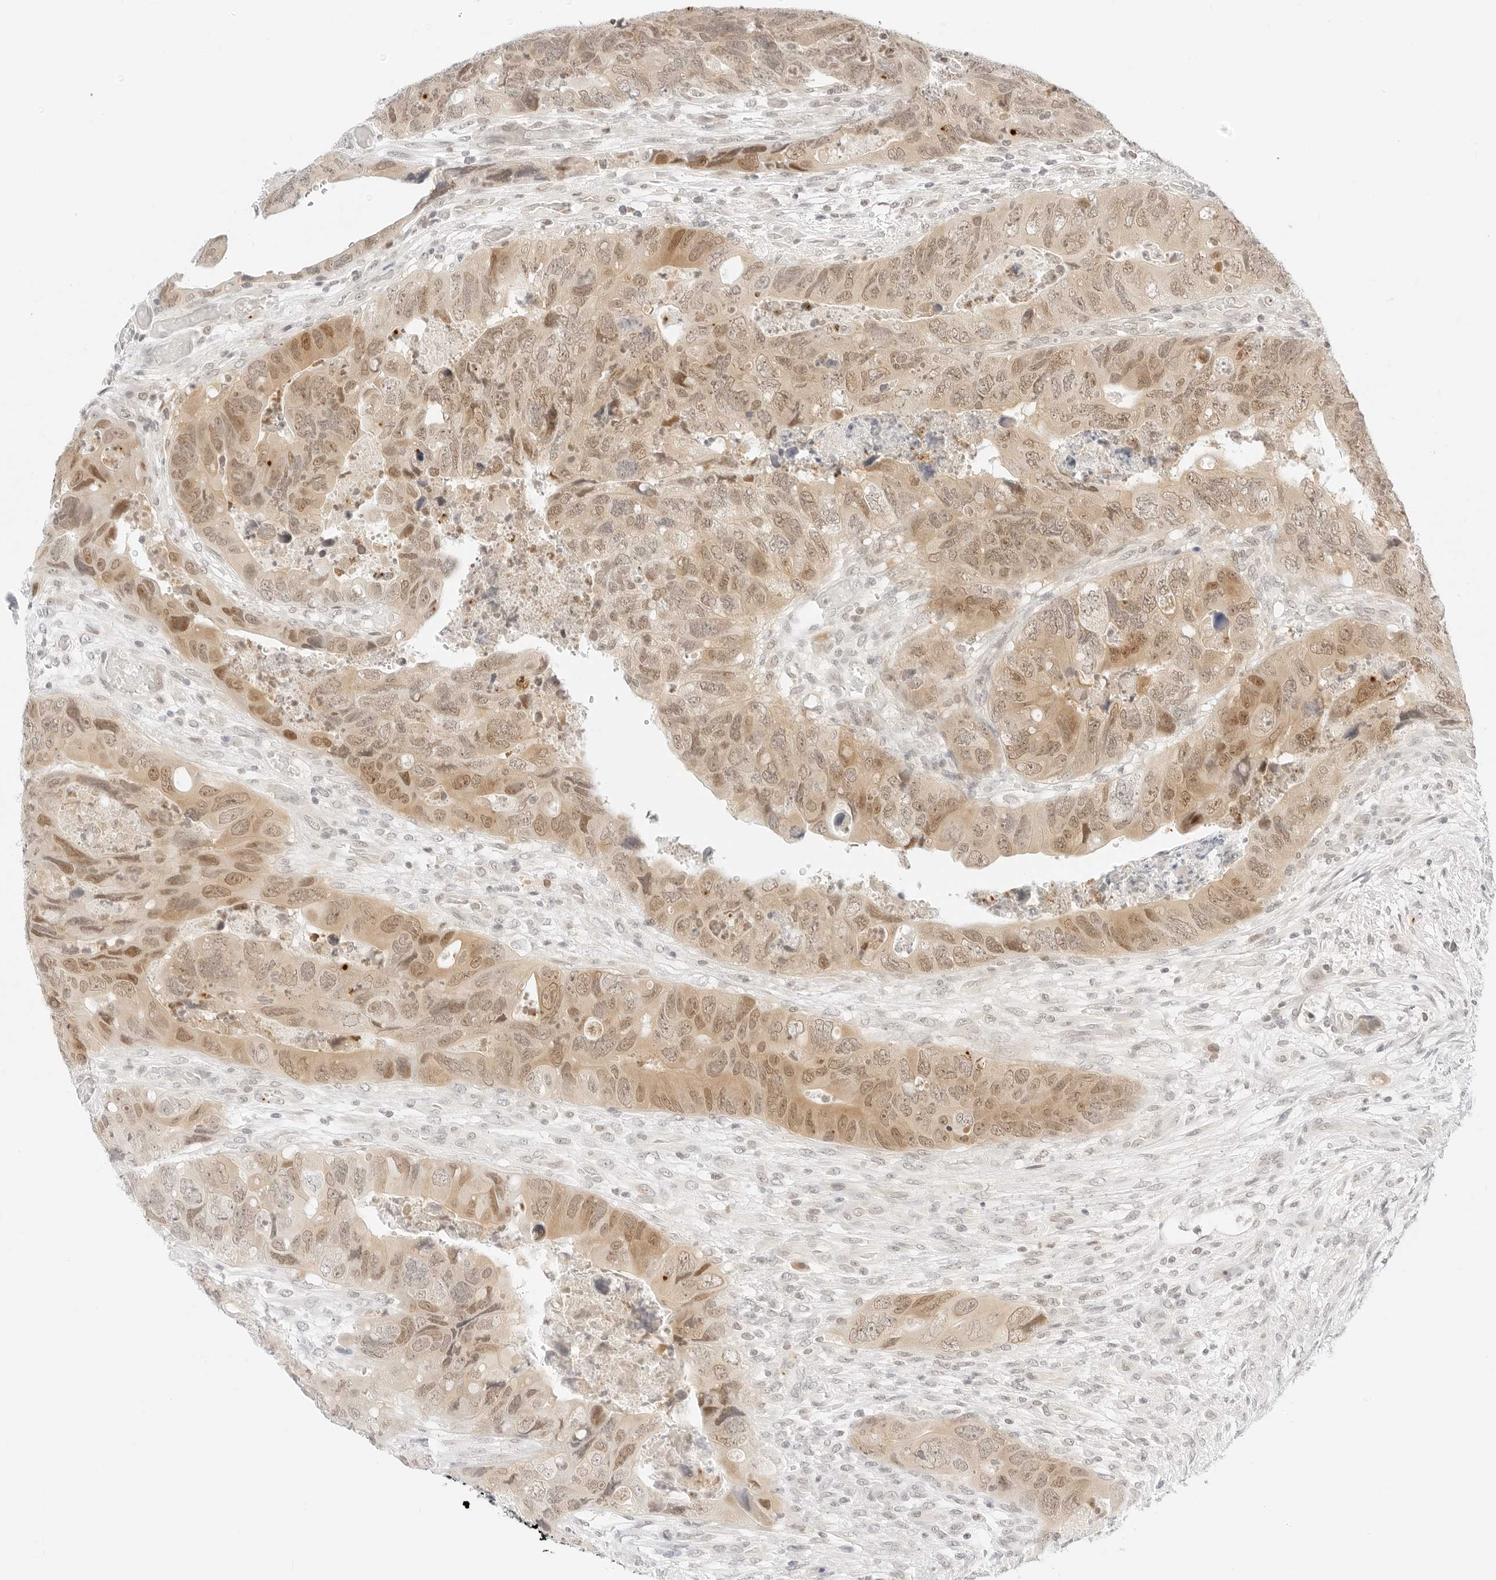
{"staining": {"intensity": "moderate", "quantity": ">75%", "location": "cytoplasmic/membranous,nuclear"}, "tissue": "colorectal cancer", "cell_type": "Tumor cells", "image_type": "cancer", "snomed": [{"axis": "morphology", "description": "Adenocarcinoma, NOS"}, {"axis": "topography", "description": "Rectum"}], "caption": "Tumor cells demonstrate medium levels of moderate cytoplasmic/membranous and nuclear staining in approximately >75% of cells in colorectal cancer (adenocarcinoma). Nuclei are stained in blue.", "gene": "POLR3C", "patient": {"sex": "male", "age": 63}}